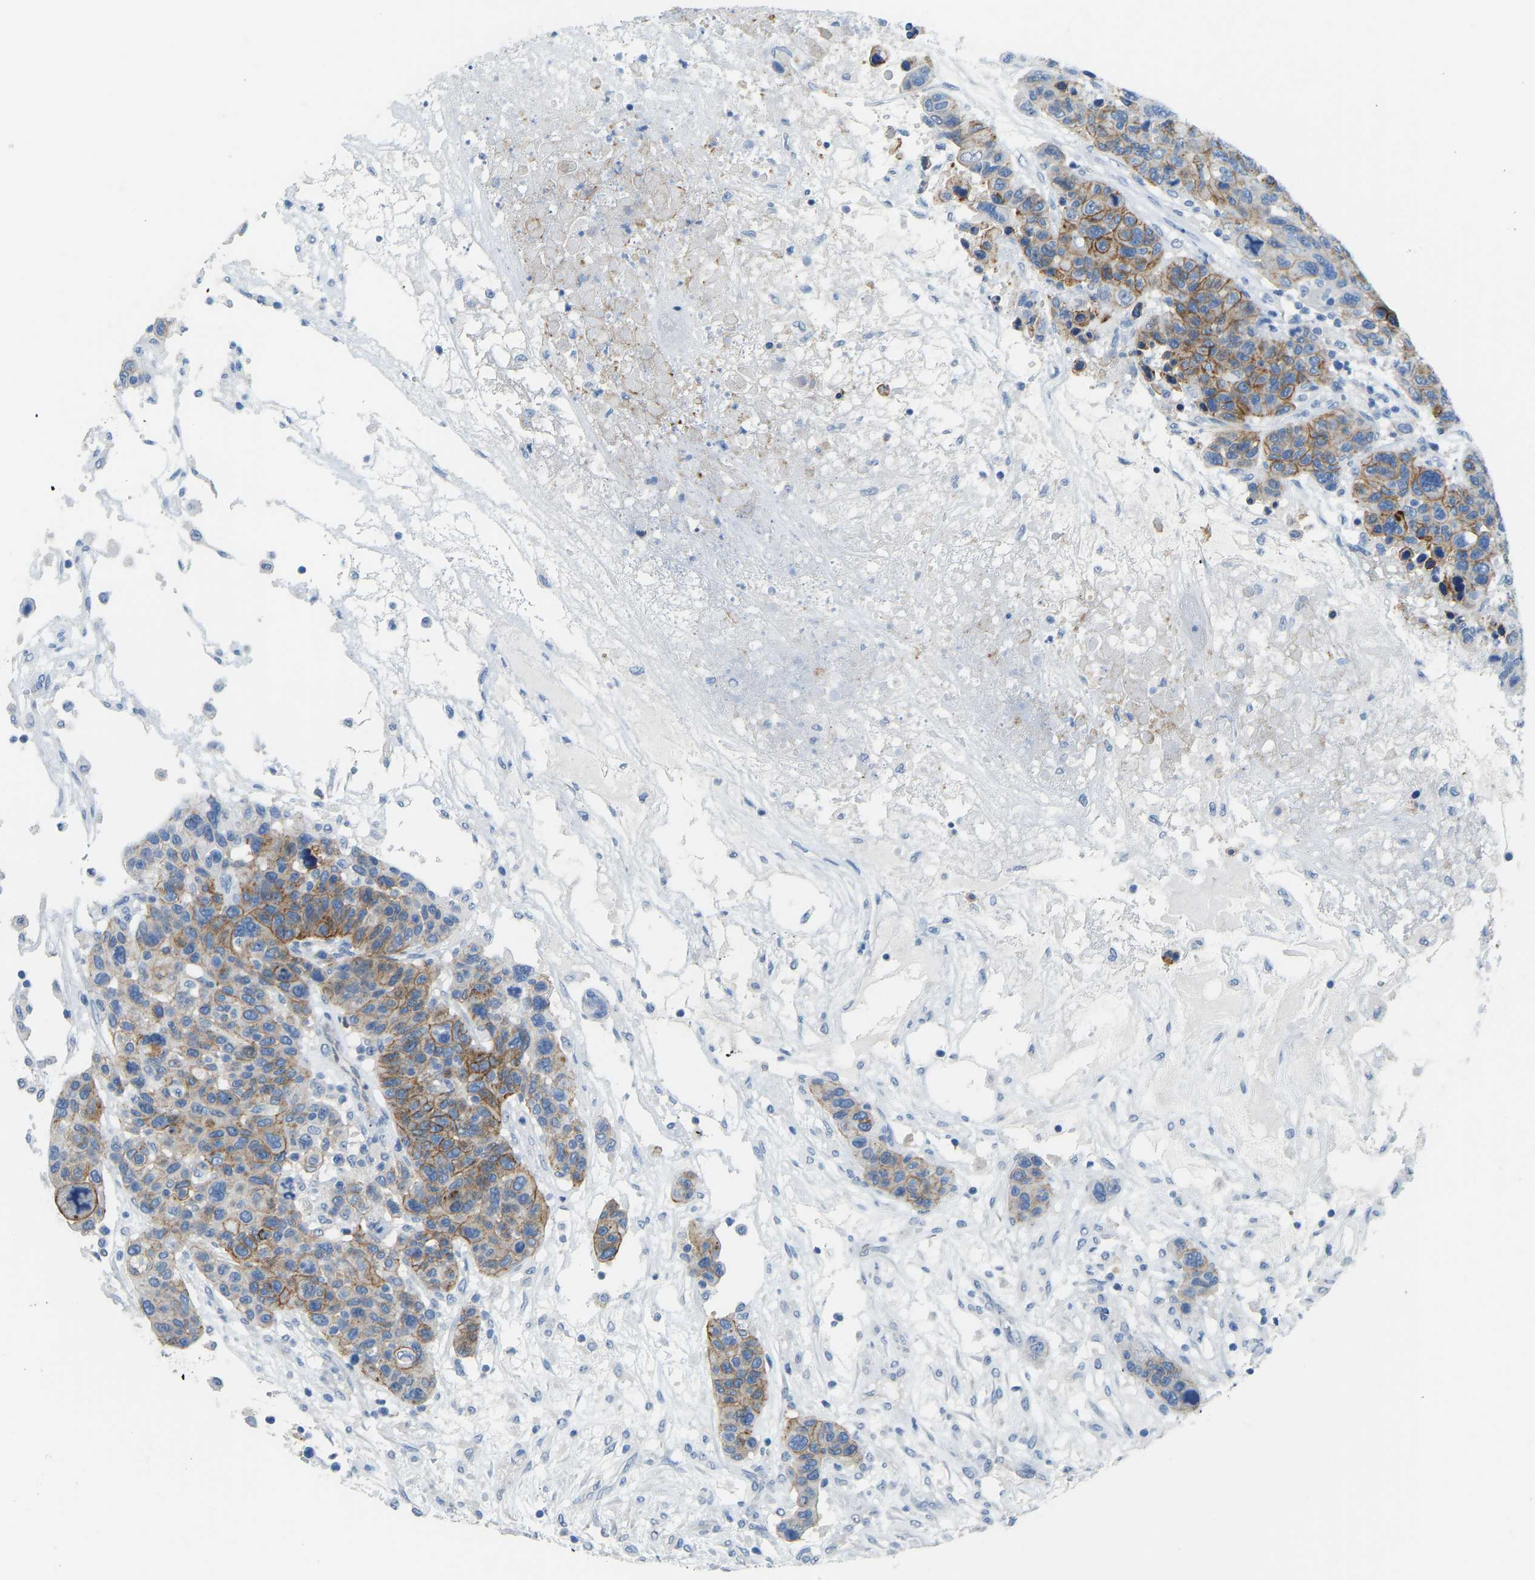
{"staining": {"intensity": "moderate", "quantity": ">75%", "location": "cytoplasmic/membranous"}, "tissue": "breast cancer", "cell_type": "Tumor cells", "image_type": "cancer", "snomed": [{"axis": "morphology", "description": "Duct carcinoma"}, {"axis": "topography", "description": "Breast"}], "caption": "This is a histology image of IHC staining of breast infiltrating ductal carcinoma, which shows moderate staining in the cytoplasmic/membranous of tumor cells.", "gene": "ATP1A1", "patient": {"sex": "female", "age": 37}}